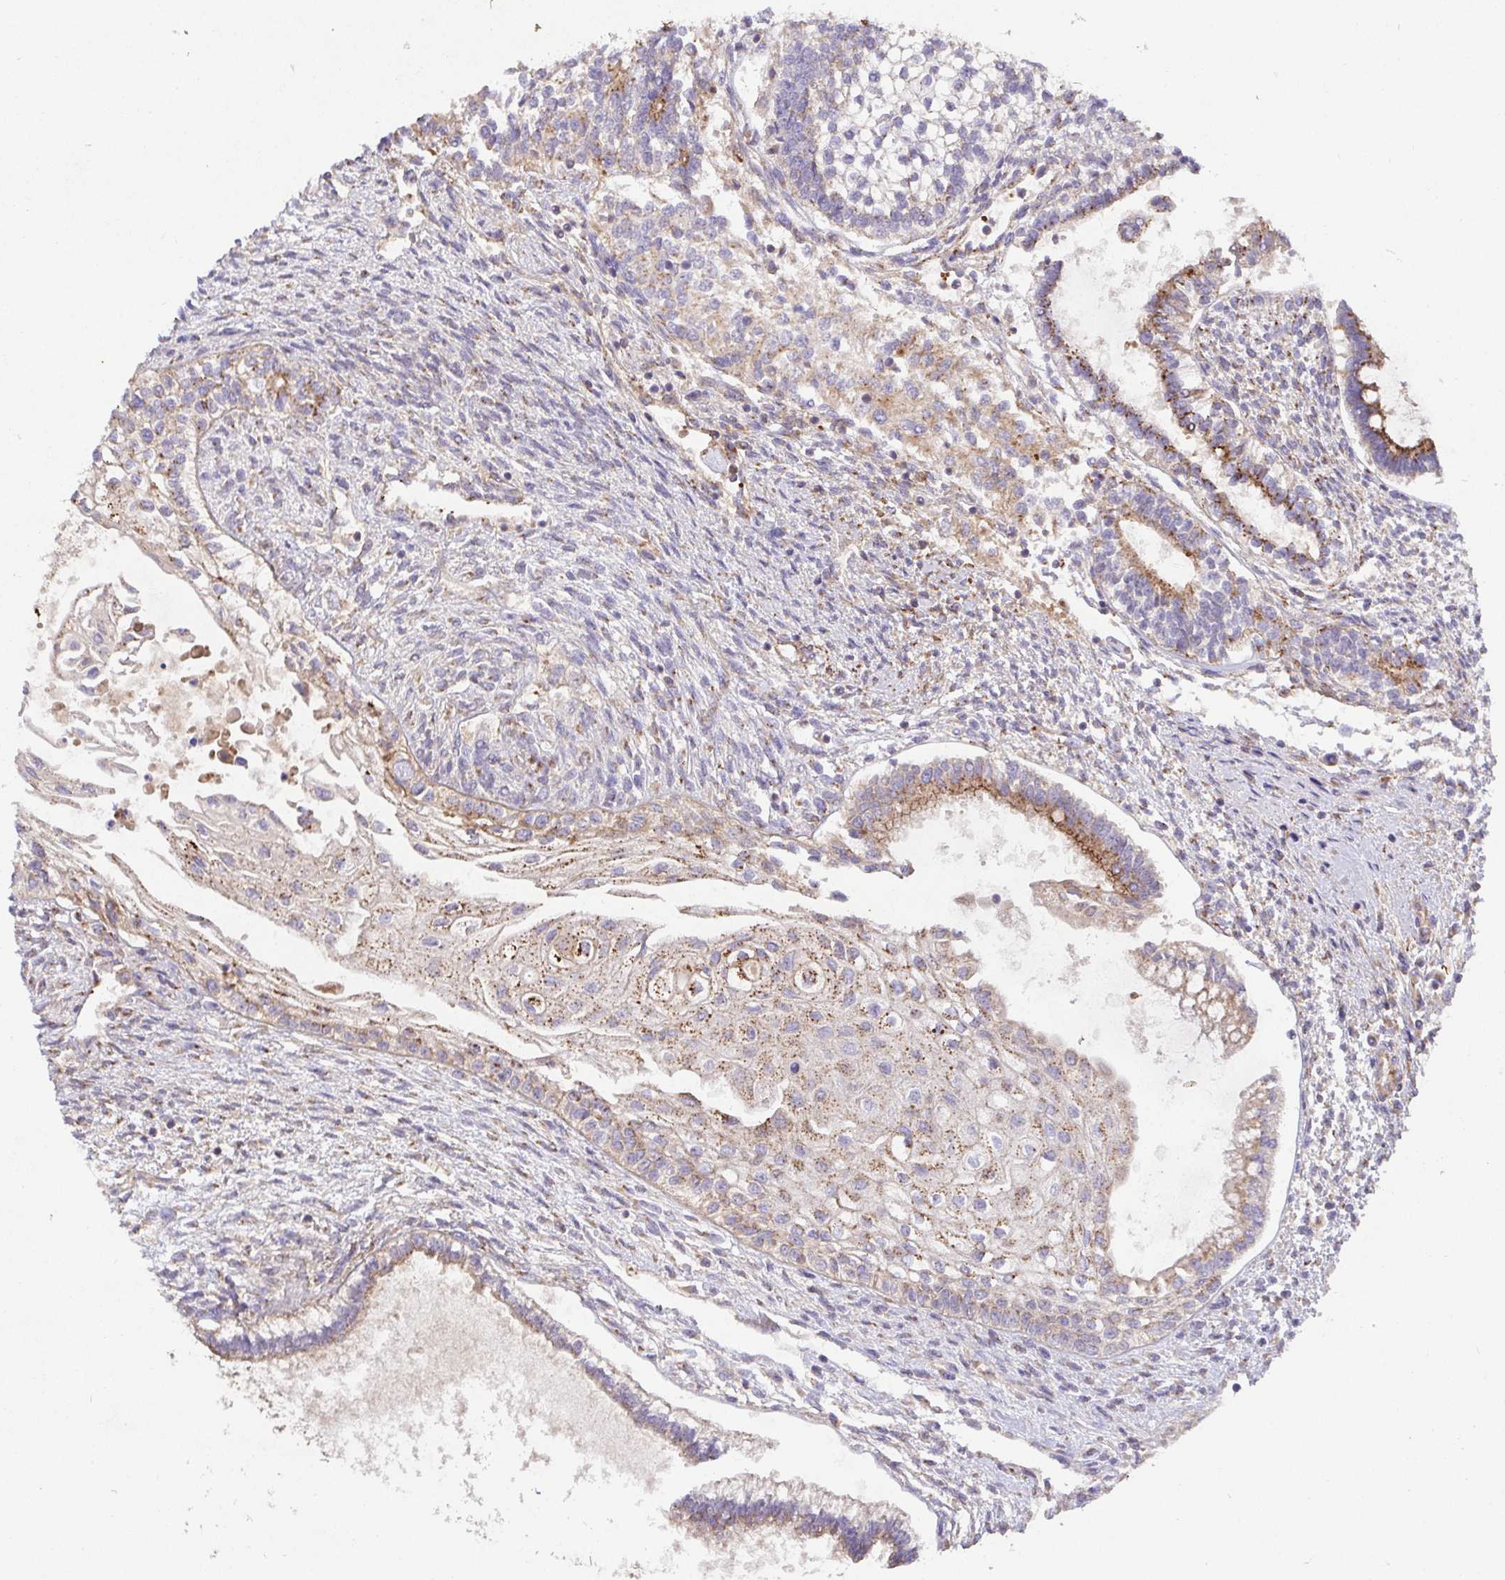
{"staining": {"intensity": "moderate", "quantity": ">75%", "location": "cytoplasmic/membranous"}, "tissue": "testis cancer", "cell_type": "Tumor cells", "image_type": "cancer", "snomed": [{"axis": "morphology", "description": "Carcinoma, Embryonal, NOS"}, {"axis": "topography", "description": "Testis"}], "caption": "Protein staining reveals moderate cytoplasmic/membranous positivity in approximately >75% of tumor cells in testis embryonal carcinoma.", "gene": "TM9SF4", "patient": {"sex": "male", "age": 37}}